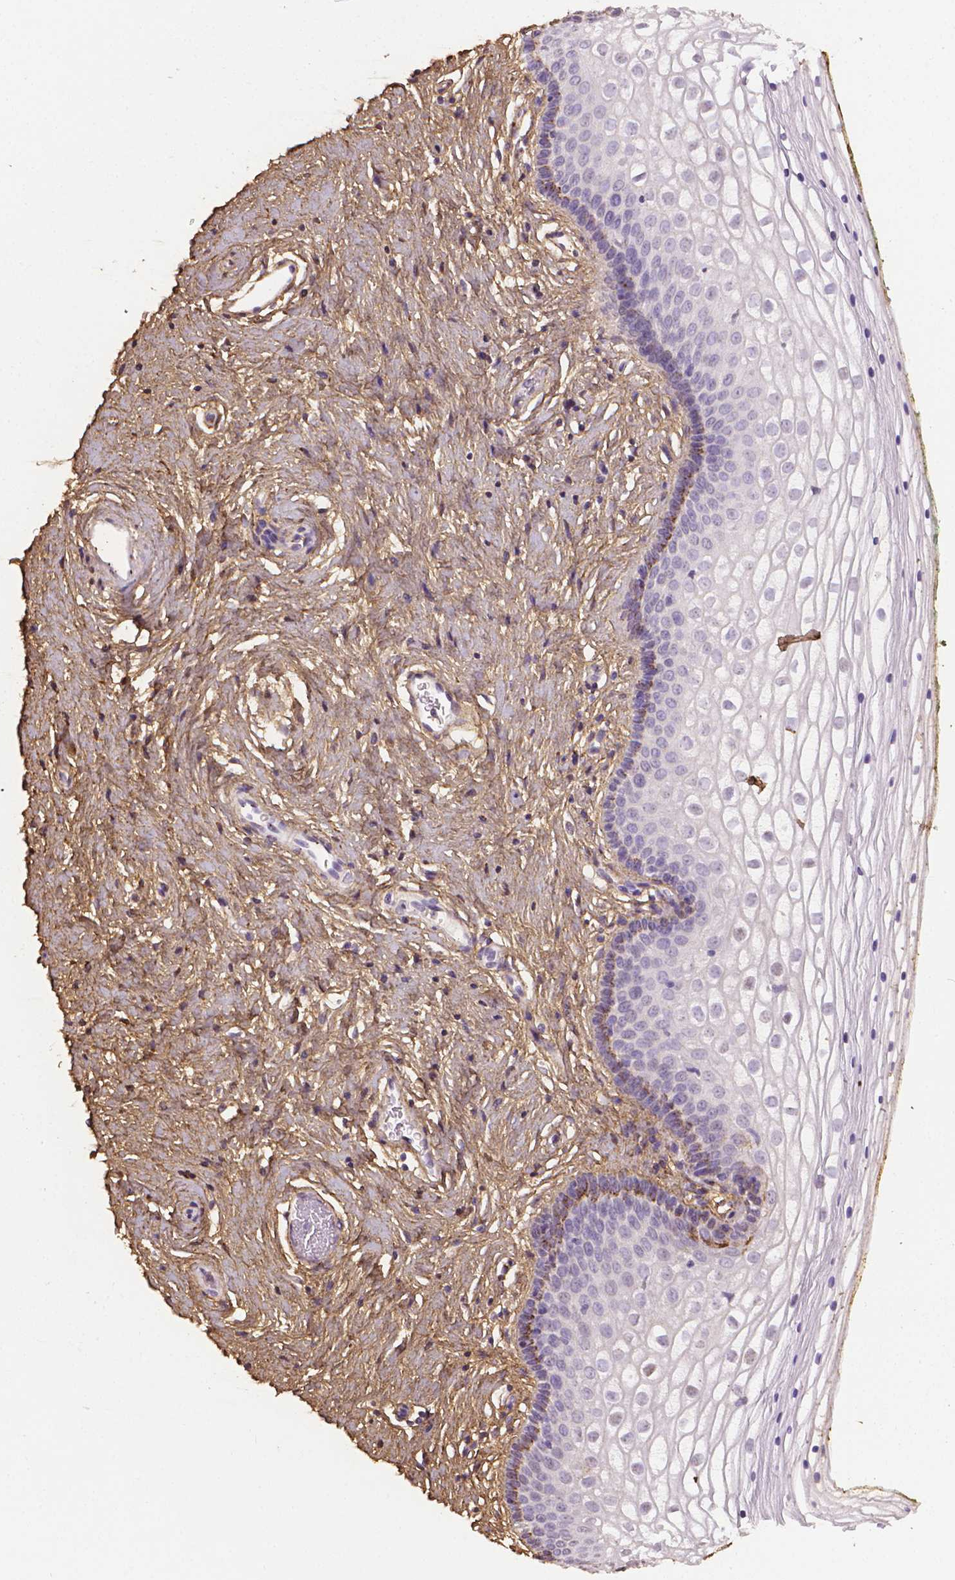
{"staining": {"intensity": "moderate", "quantity": "<25%", "location": "cytoplasmic/membranous"}, "tissue": "vagina", "cell_type": "Squamous epithelial cells", "image_type": "normal", "snomed": [{"axis": "morphology", "description": "Normal tissue, NOS"}, {"axis": "topography", "description": "Vagina"}], "caption": "A photomicrograph showing moderate cytoplasmic/membranous staining in about <25% of squamous epithelial cells in unremarkable vagina, as visualized by brown immunohistochemical staining.", "gene": "DCN", "patient": {"sex": "female", "age": 36}}